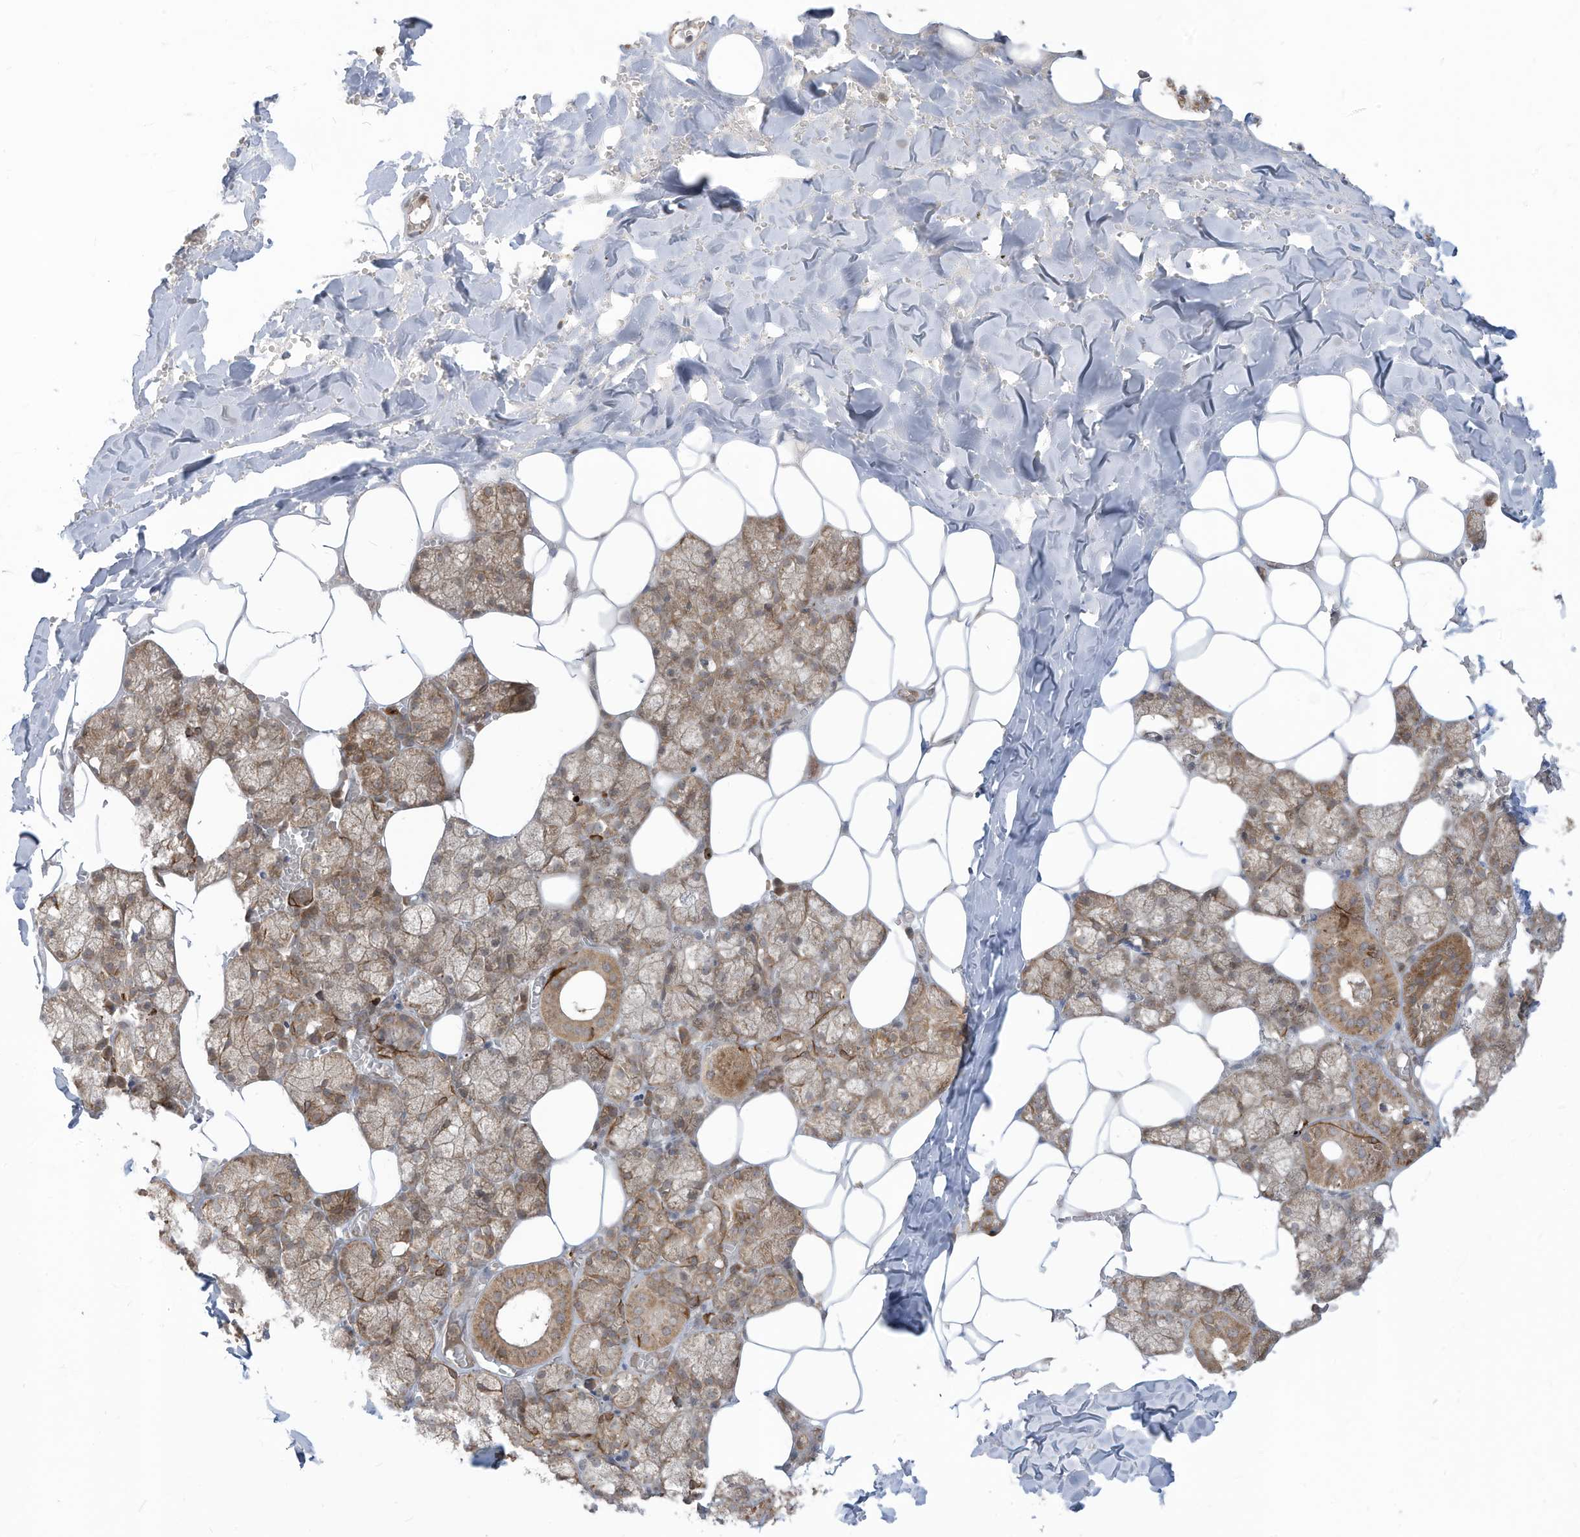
{"staining": {"intensity": "moderate", "quantity": ">75%", "location": "cytoplasmic/membranous"}, "tissue": "salivary gland", "cell_type": "Glandular cells", "image_type": "normal", "snomed": [{"axis": "morphology", "description": "Normal tissue, NOS"}, {"axis": "topography", "description": "Salivary gland"}], "caption": "High-power microscopy captured an IHC histopathology image of normal salivary gland, revealing moderate cytoplasmic/membranous staining in about >75% of glandular cells. The staining was performed using DAB, with brown indicating positive protein expression. Nuclei are stained blue with hematoxylin.", "gene": "TRIM67", "patient": {"sex": "male", "age": 62}}